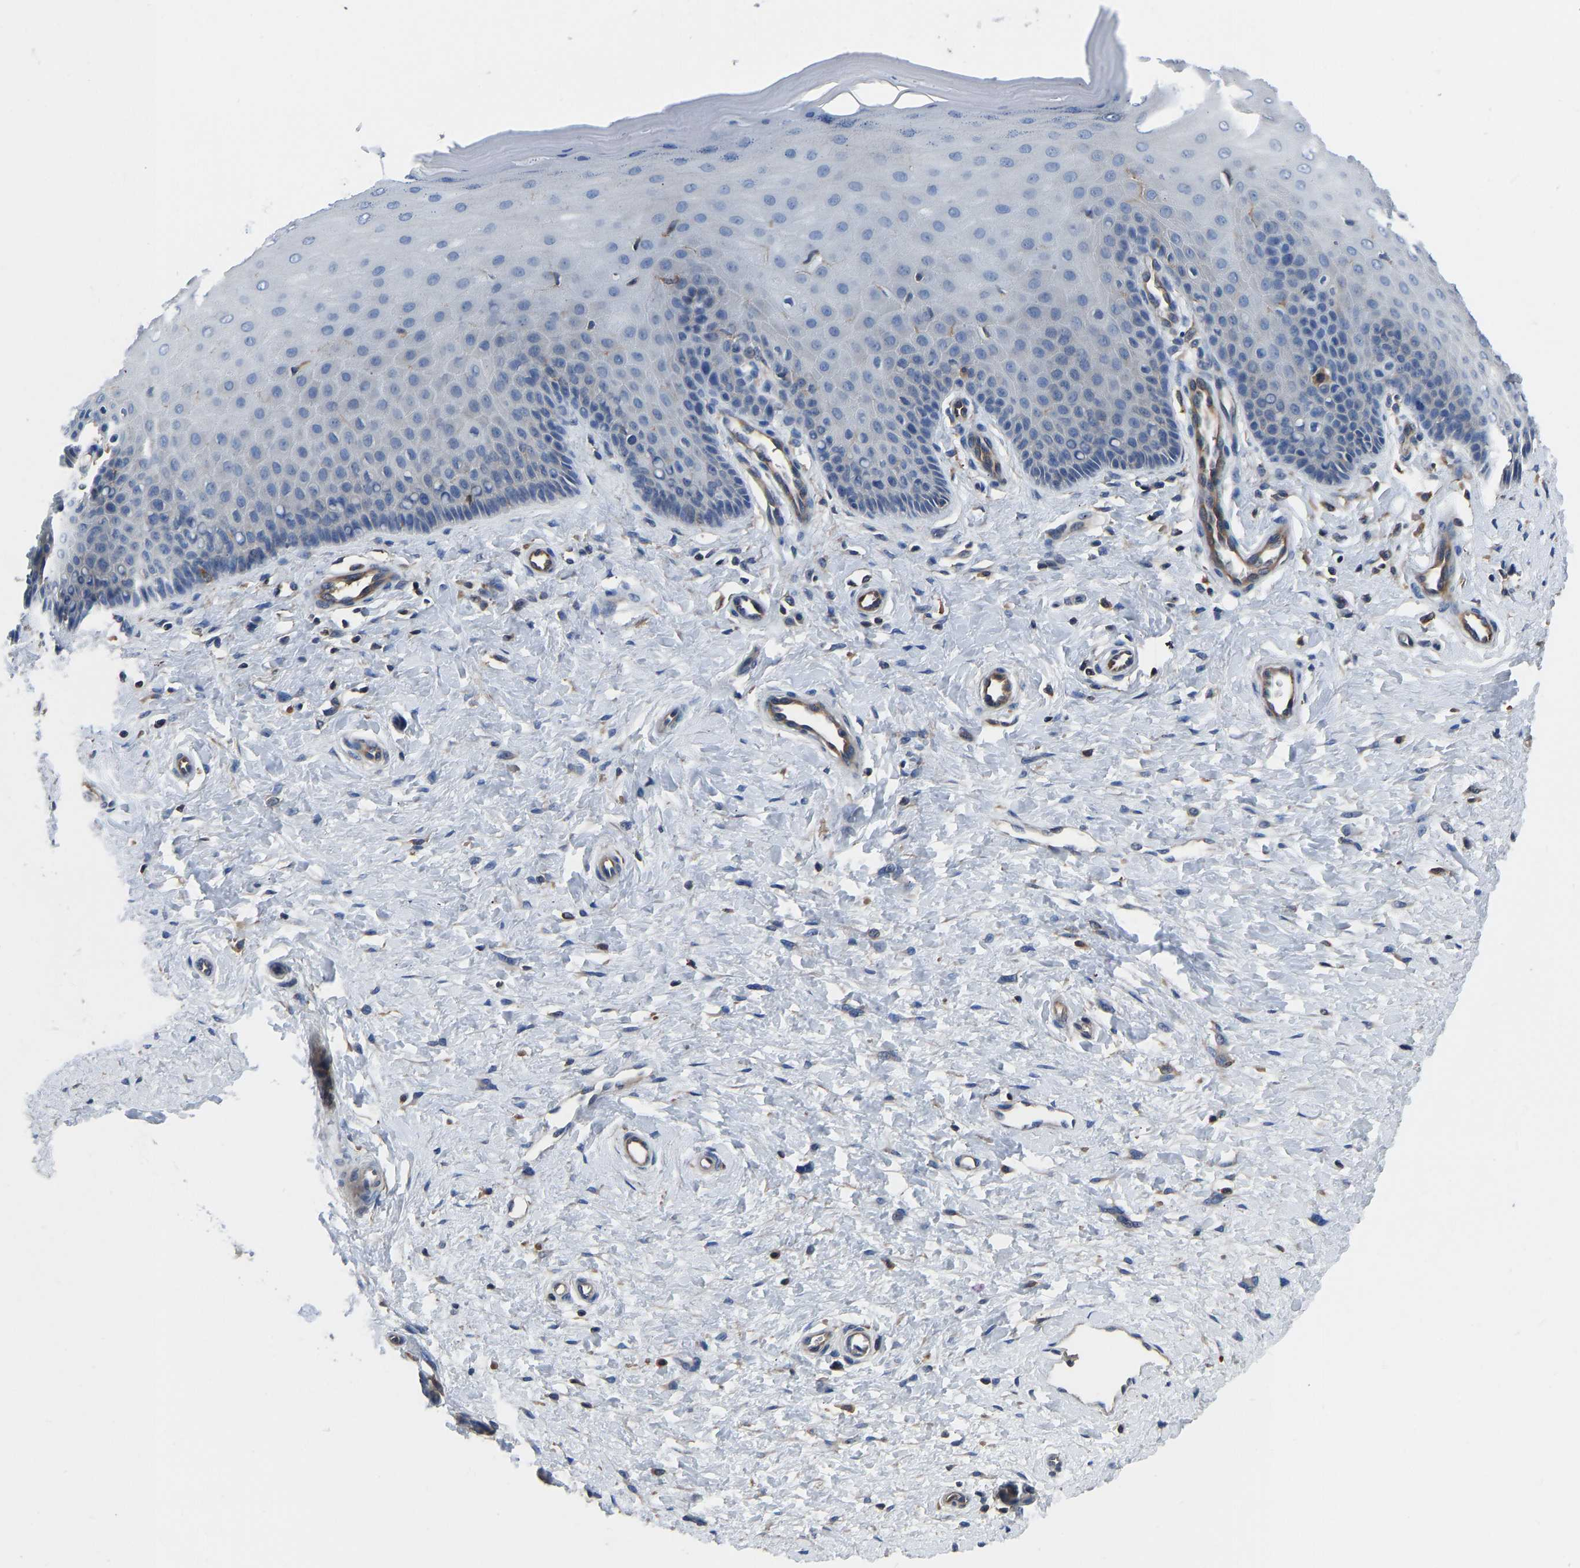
{"staining": {"intensity": "moderate", "quantity": ">75%", "location": "cytoplasmic/membranous"}, "tissue": "cervix", "cell_type": "Glandular cells", "image_type": "normal", "snomed": [{"axis": "morphology", "description": "Normal tissue, NOS"}, {"axis": "topography", "description": "Cervix"}], "caption": "IHC histopathology image of benign human cervix stained for a protein (brown), which shows medium levels of moderate cytoplasmic/membranous staining in approximately >75% of glandular cells.", "gene": "PRKAR1A", "patient": {"sex": "female", "age": 55}}